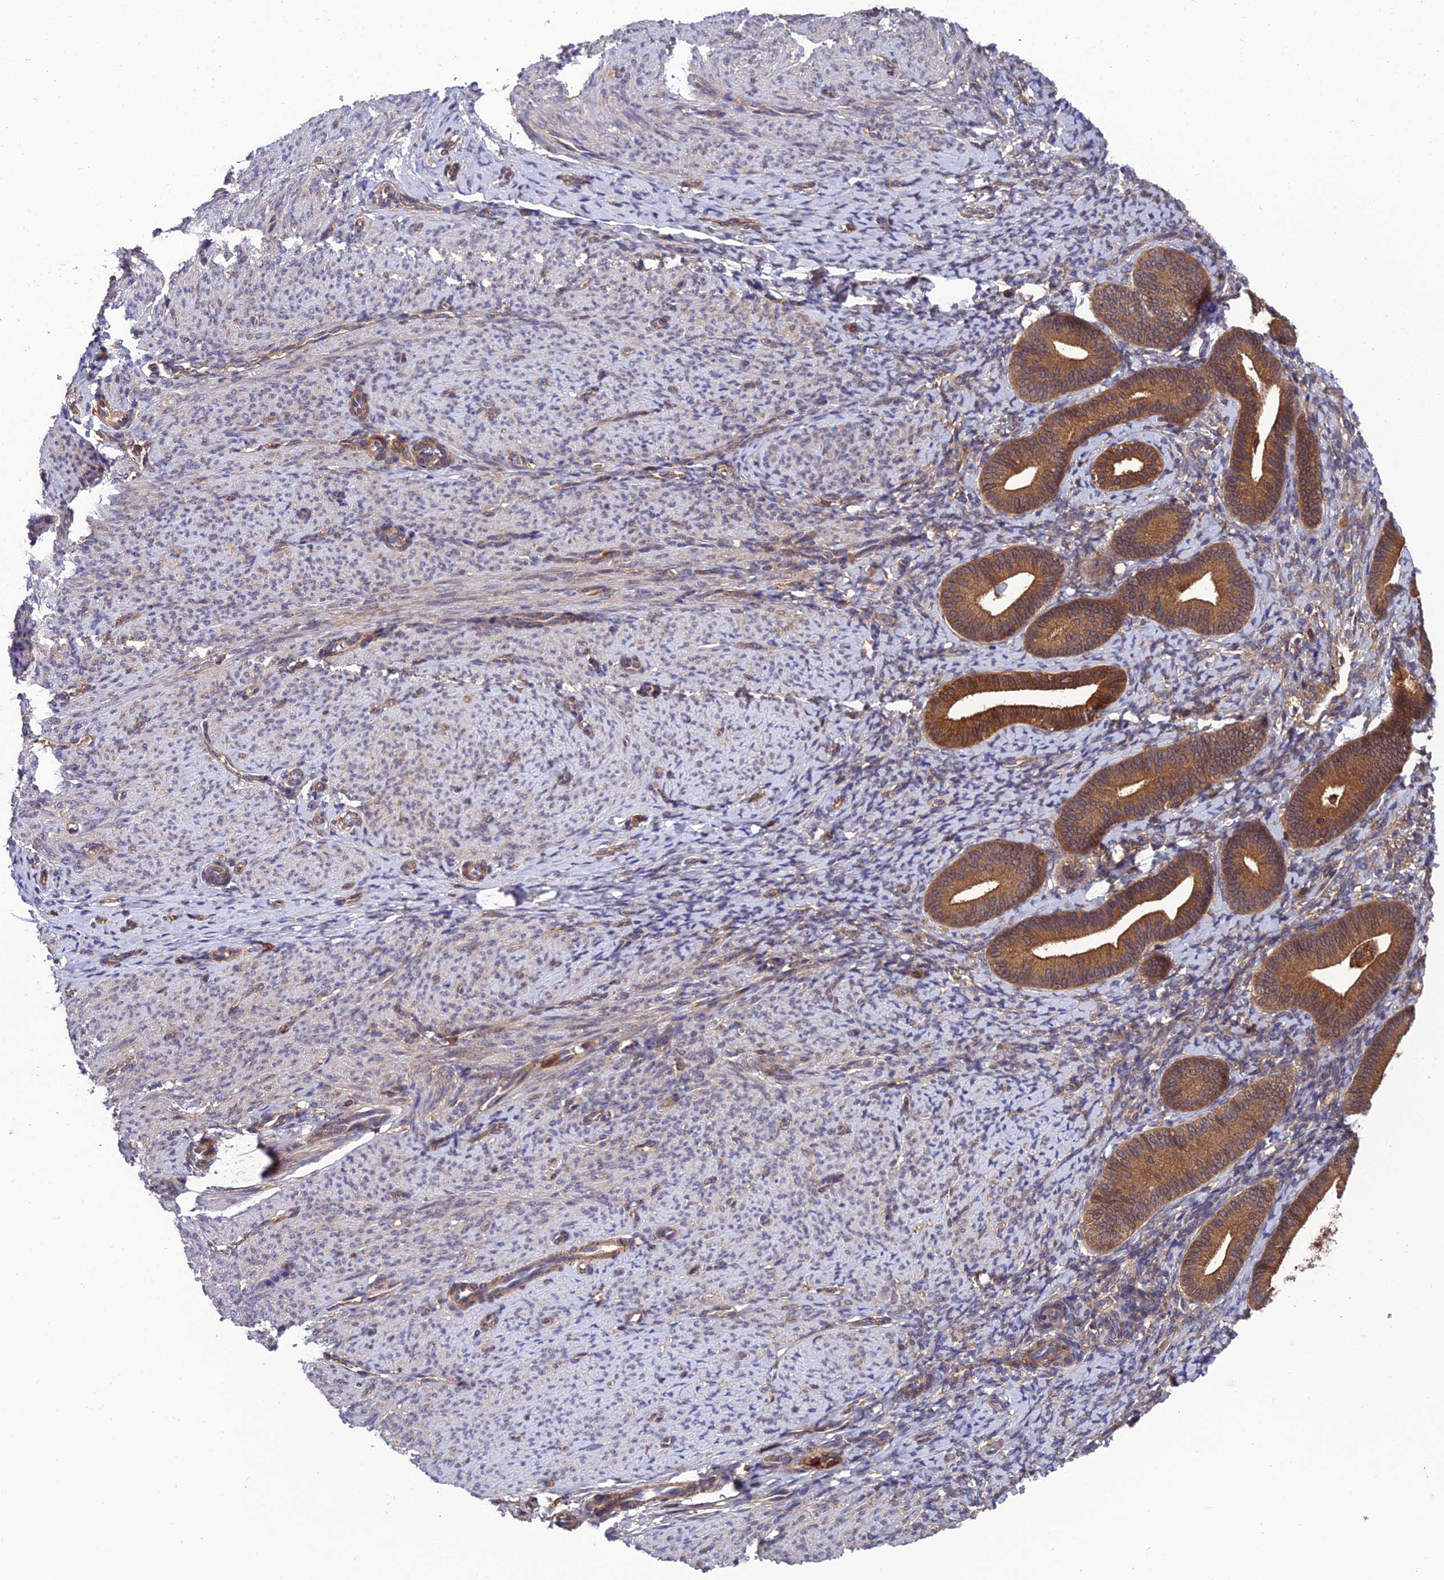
{"staining": {"intensity": "weak", "quantity": "<25%", "location": "cytoplasmic/membranous"}, "tissue": "endometrium", "cell_type": "Cells in endometrial stroma", "image_type": "normal", "snomed": [{"axis": "morphology", "description": "Normal tissue, NOS"}, {"axis": "topography", "description": "Endometrium"}], "caption": "The histopathology image displays no significant staining in cells in endometrial stroma of endometrium.", "gene": "UMAD1", "patient": {"sex": "female", "age": 65}}